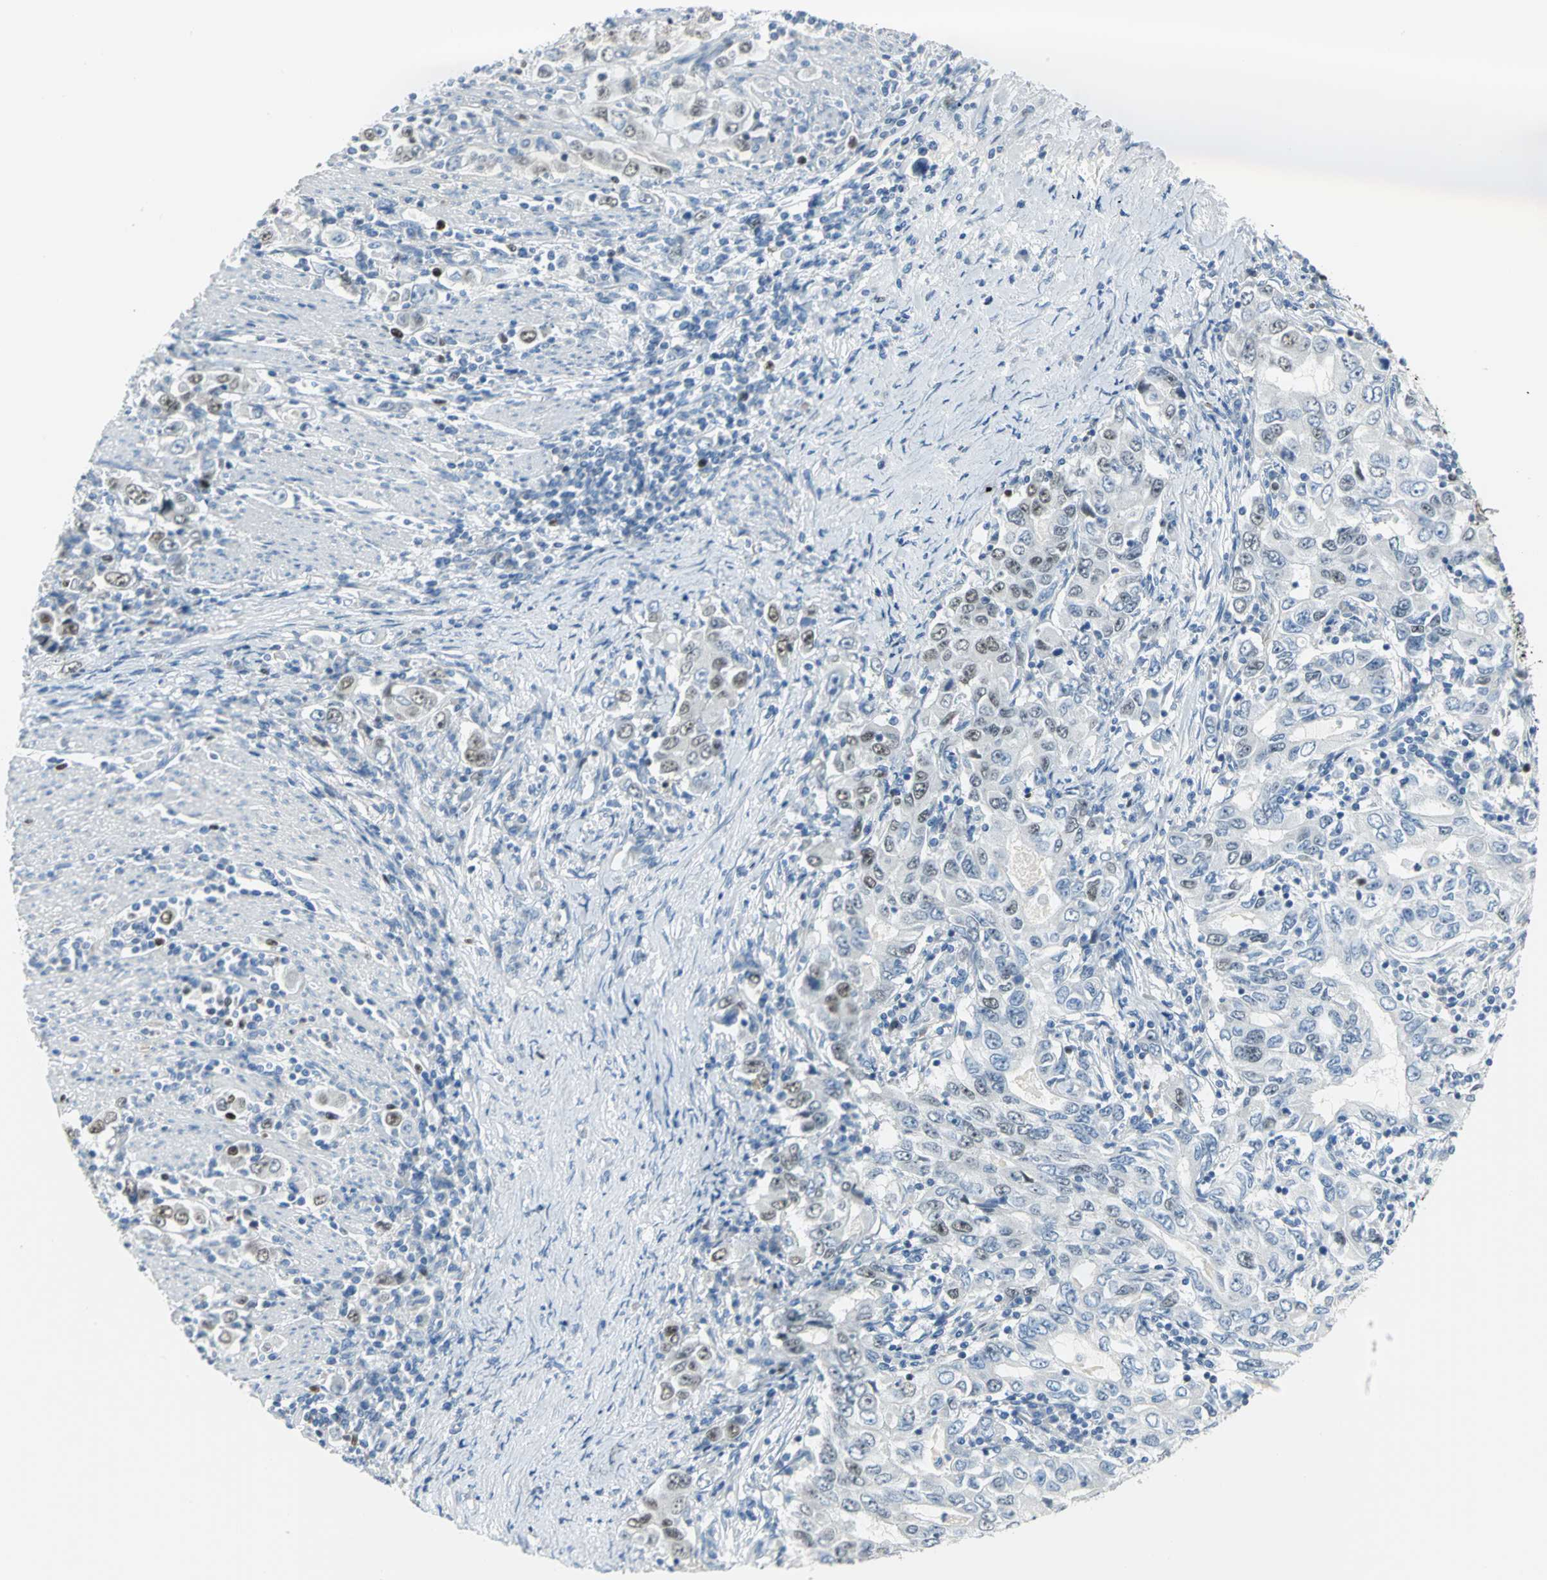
{"staining": {"intensity": "moderate", "quantity": "25%-75%", "location": "nuclear"}, "tissue": "stomach cancer", "cell_type": "Tumor cells", "image_type": "cancer", "snomed": [{"axis": "morphology", "description": "Adenocarcinoma, NOS"}, {"axis": "topography", "description": "Stomach, lower"}], "caption": "Protein expression analysis of human stomach cancer reveals moderate nuclear expression in about 25%-75% of tumor cells.", "gene": "MCM3", "patient": {"sex": "female", "age": 72}}